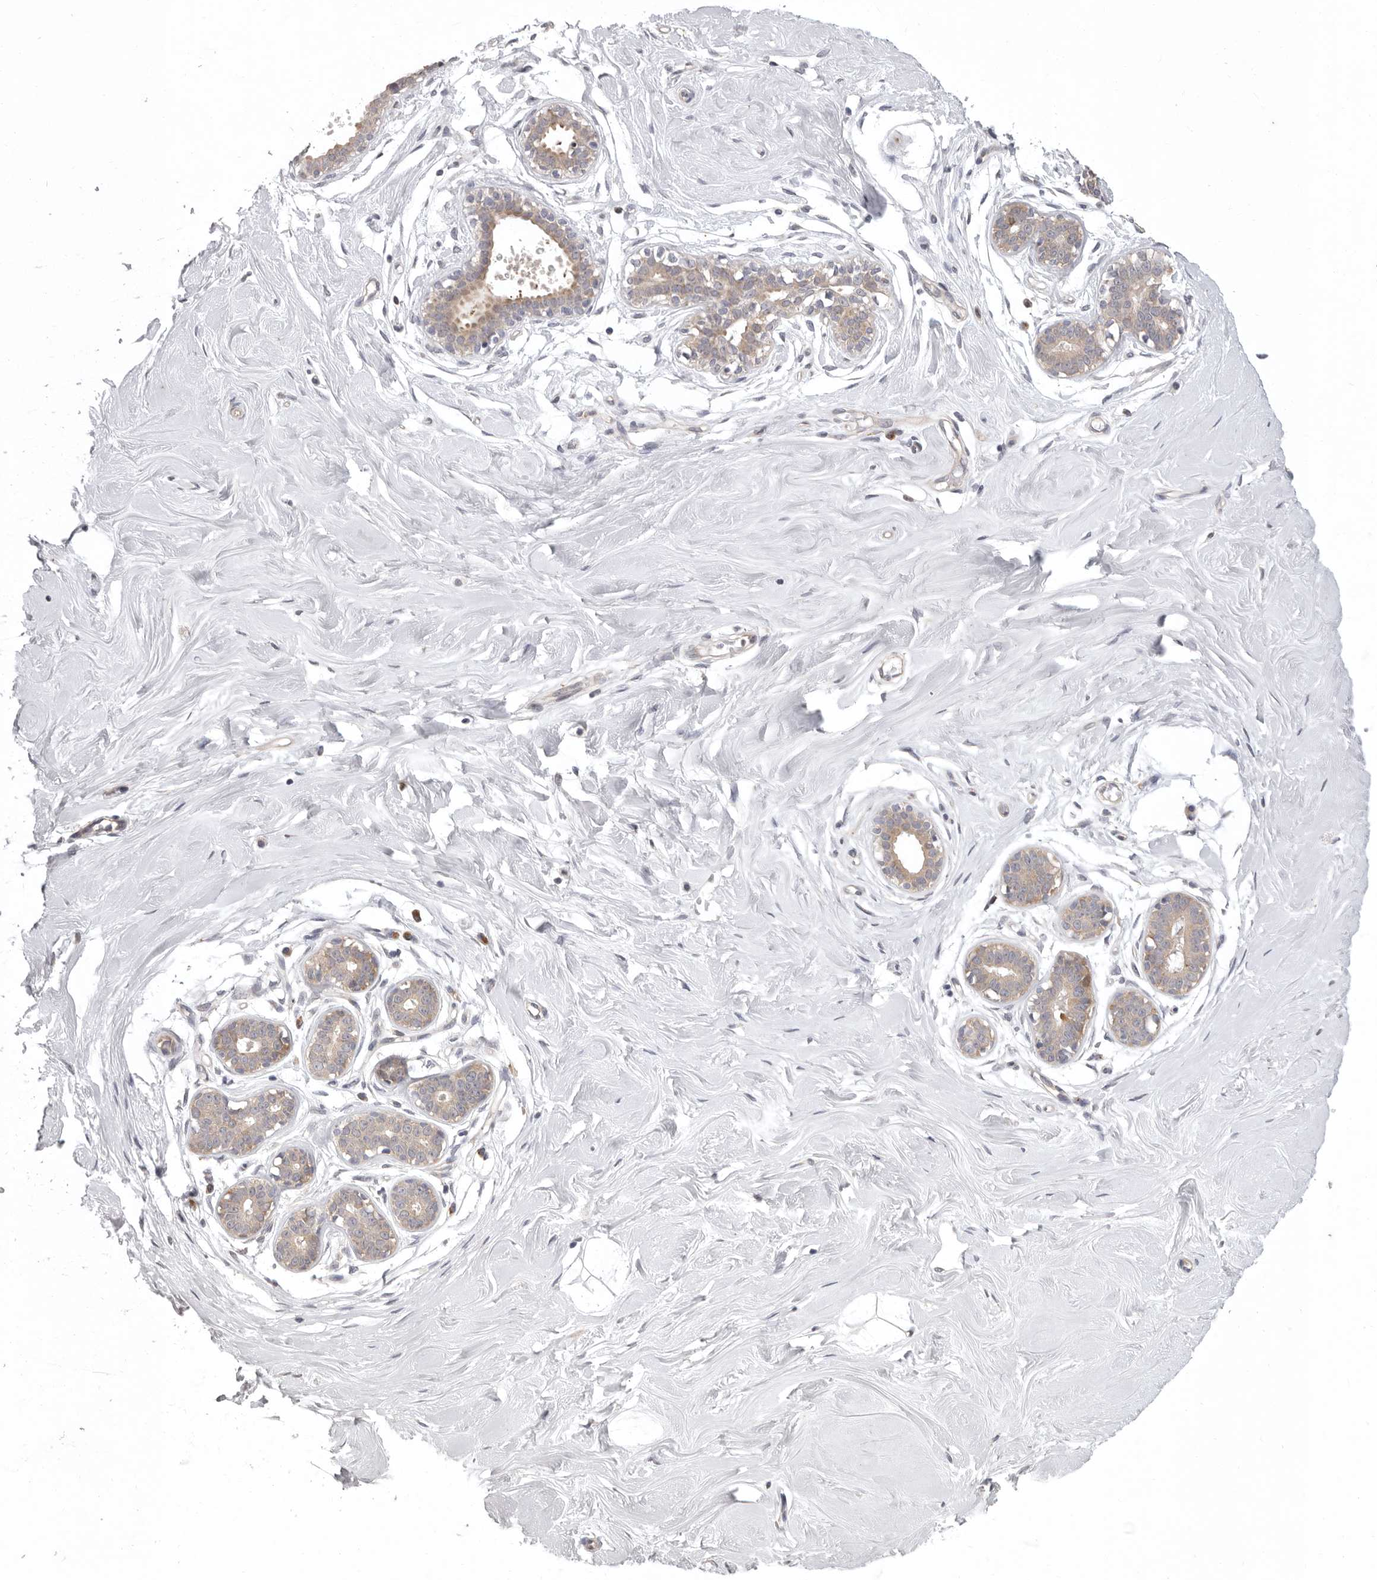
{"staining": {"intensity": "negative", "quantity": "none", "location": "none"}, "tissue": "breast", "cell_type": "Adipocytes", "image_type": "normal", "snomed": [{"axis": "morphology", "description": "Normal tissue, NOS"}, {"axis": "topography", "description": "Breast"}], "caption": "Breast was stained to show a protein in brown. There is no significant expression in adipocytes. Nuclei are stained in blue.", "gene": "RALGPS2", "patient": {"sex": "female", "age": 23}}